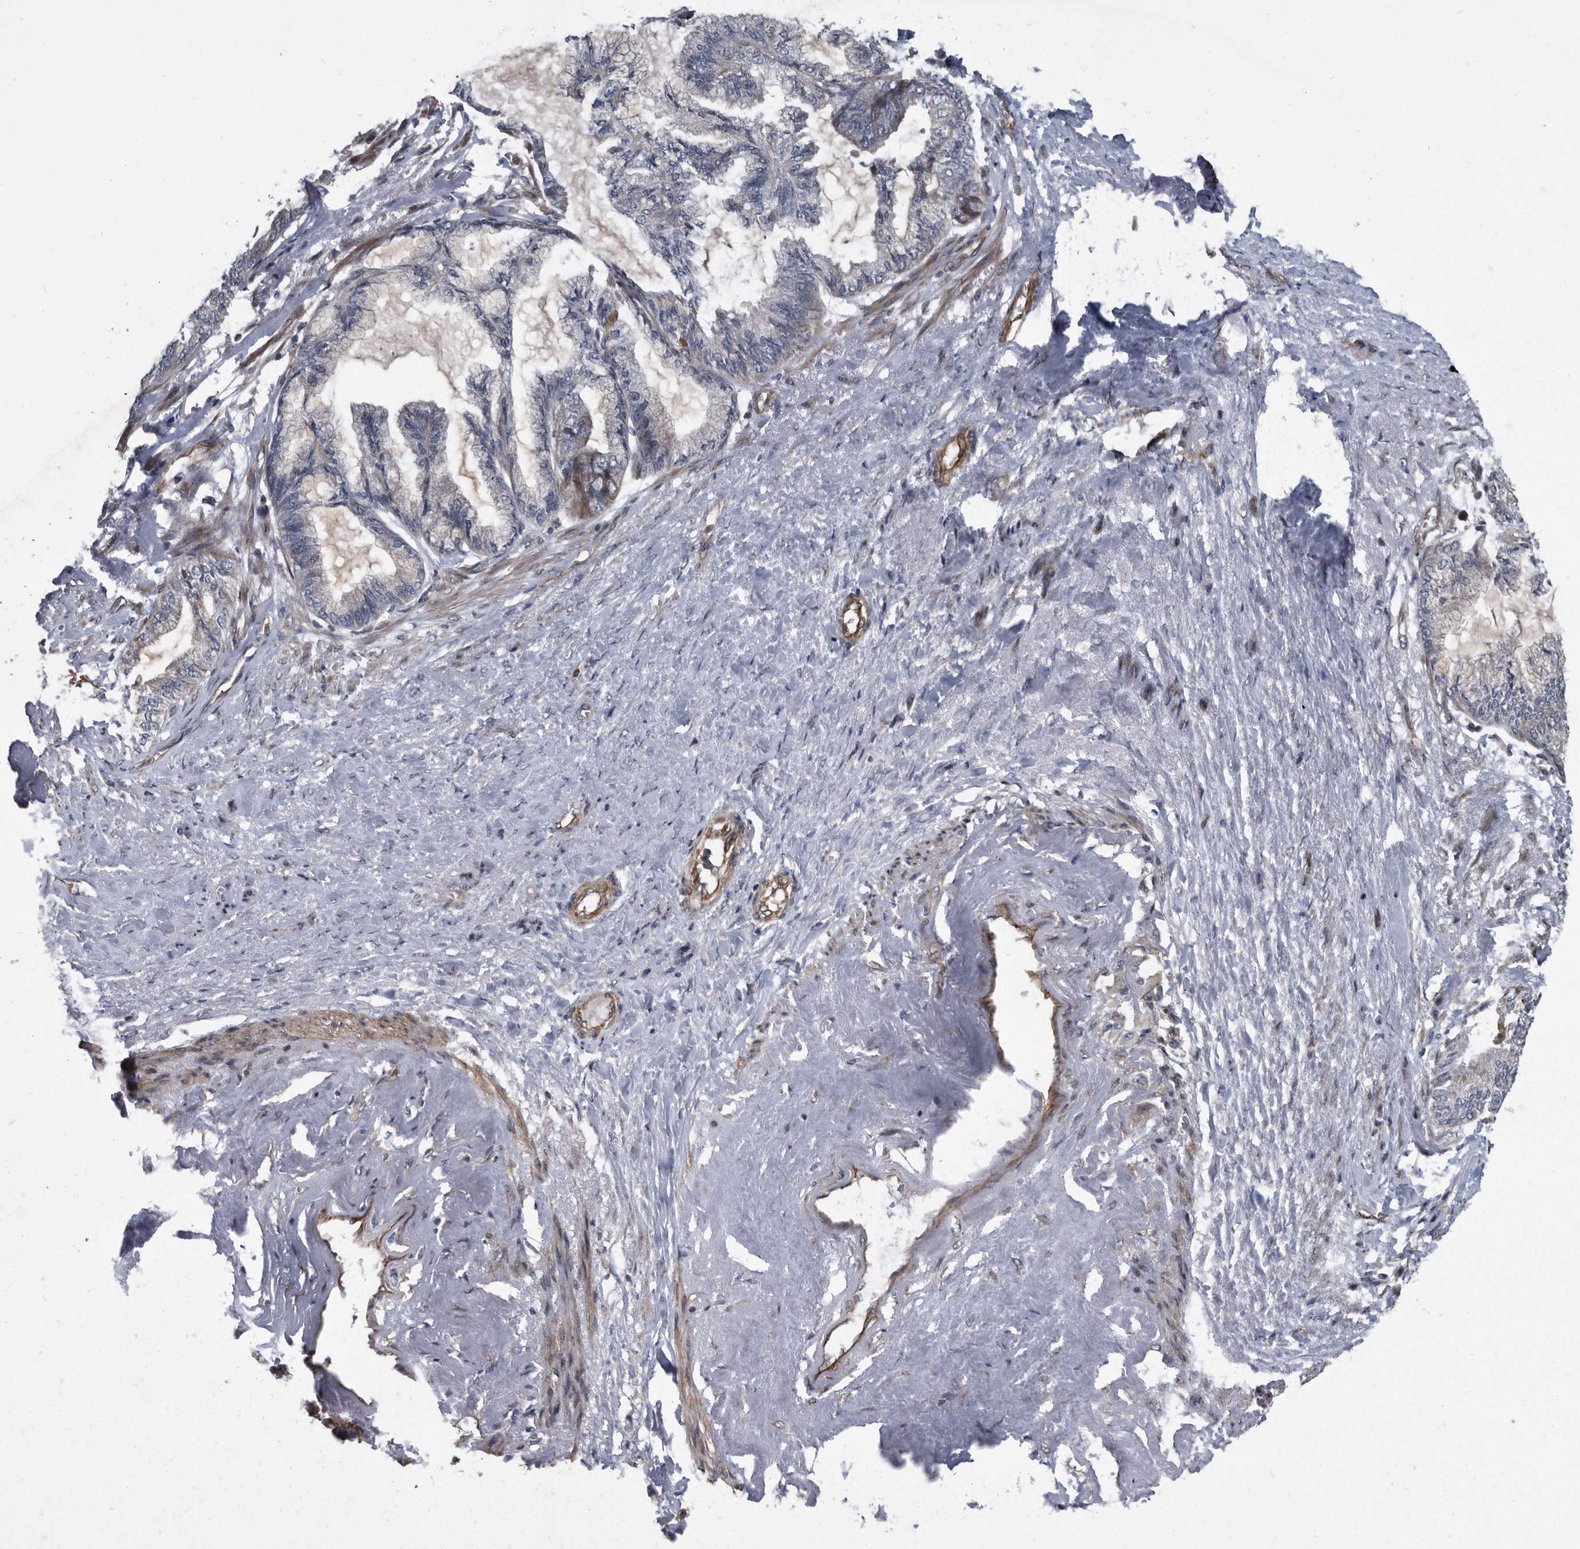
{"staining": {"intensity": "negative", "quantity": "none", "location": "none"}, "tissue": "endometrial cancer", "cell_type": "Tumor cells", "image_type": "cancer", "snomed": [{"axis": "morphology", "description": "Adenocarcinoma, NOS"}, {"axis": "topography", "description": "Endometrium"}], "caption": "There is no significant staining in tumor cells of endometrial cancer.", "gene": "ARMCX1", "patient": {"sex": "female", "age": 86}}